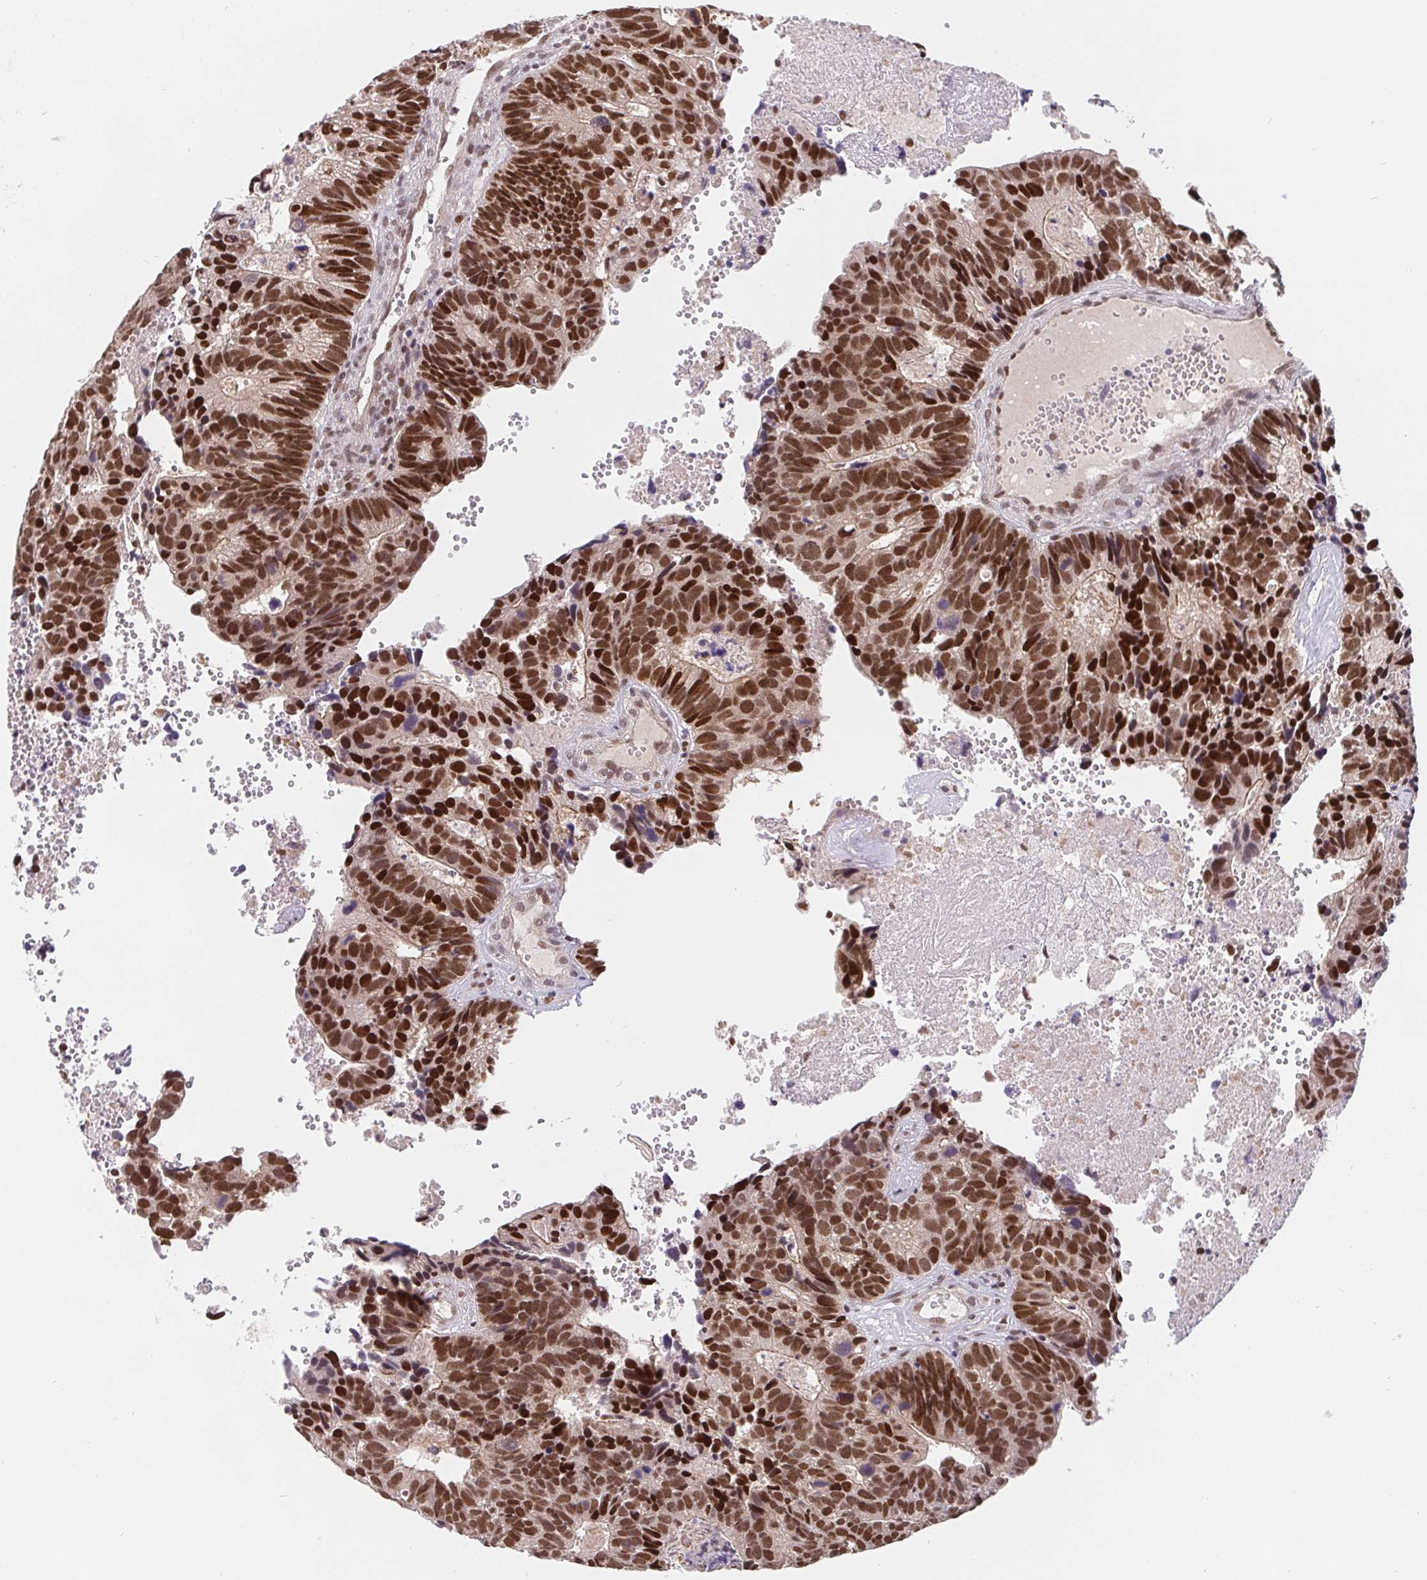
{"staining": {"intensity": "strong", "quantity": ">75%", "location": "nuclear"}, "tissue": "head and neck cancer", "cell_type": "Tumor cells", "image_type": "cancer", "snomed": [{"axis": "morphology", "description": "Adenocarcinoma, NOS"}, {"axis": "topography", "description": "Head-Neck"}], "caption": "Head and neck cancer (adenocarcinoma) stained for a protein displays strong nuclear positivity in tumor cells.", "gene": "POU2F1", "patient": {"sex": "male", "age": 62}}